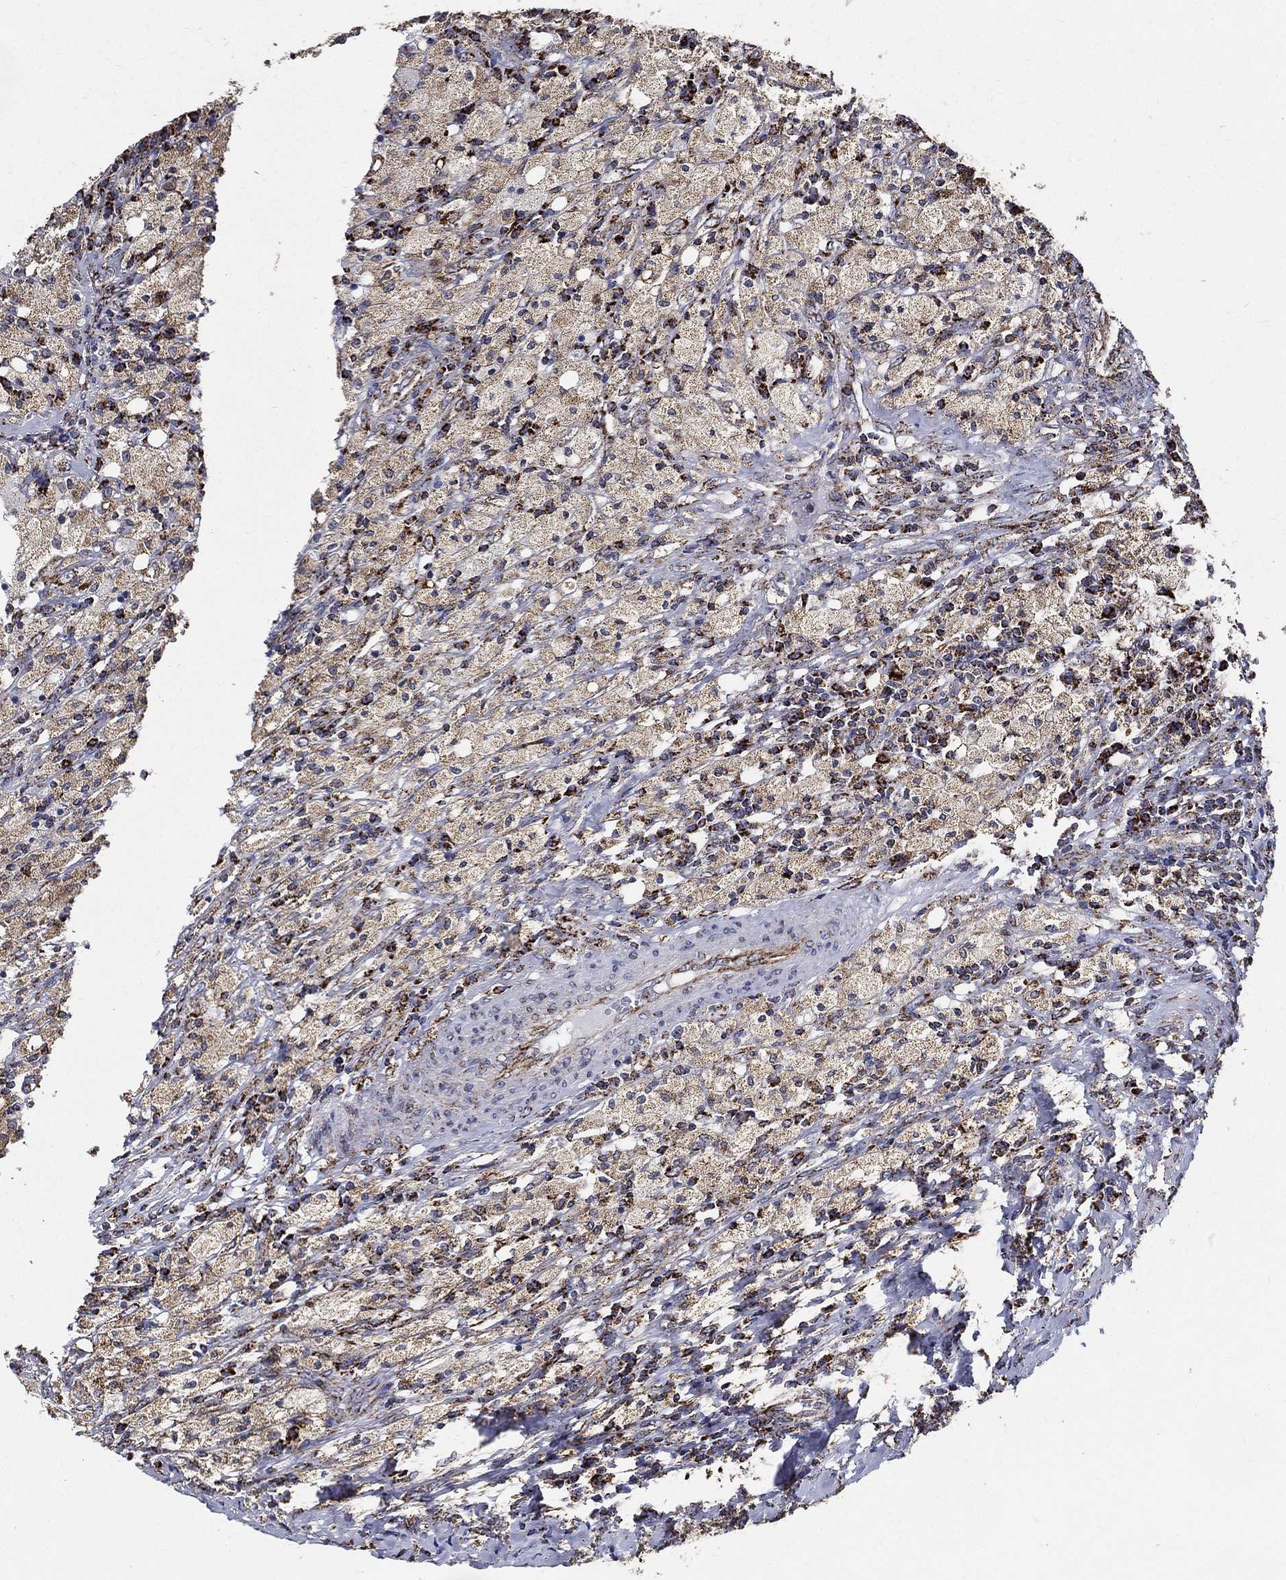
{"staining": {"intensity": "strong", "quantity": "25%-75%", "location": "cytoplasmic/membranous"}, "tissue": "testis cancer", "cell_type": "Tumor cells", "image_type": "cancer", "snomed": [{"axis": "morphology", "description": "Necrosis, NOS"}, {"axis": "morphology", "description": "Carcinoma, Embryonal, NOS"}, {"axis": "topography", "description": "Testis"}], "caption": "Immunohistochemical staining of human embryonal carcinoma (testis) demonstrates high levels of strong cytoplasmic/membranous protein staining in approximately 25%-75% of tumor cells.", "gene": "NDUFAB1", "patient": {"sex": "male", "age": 19}}